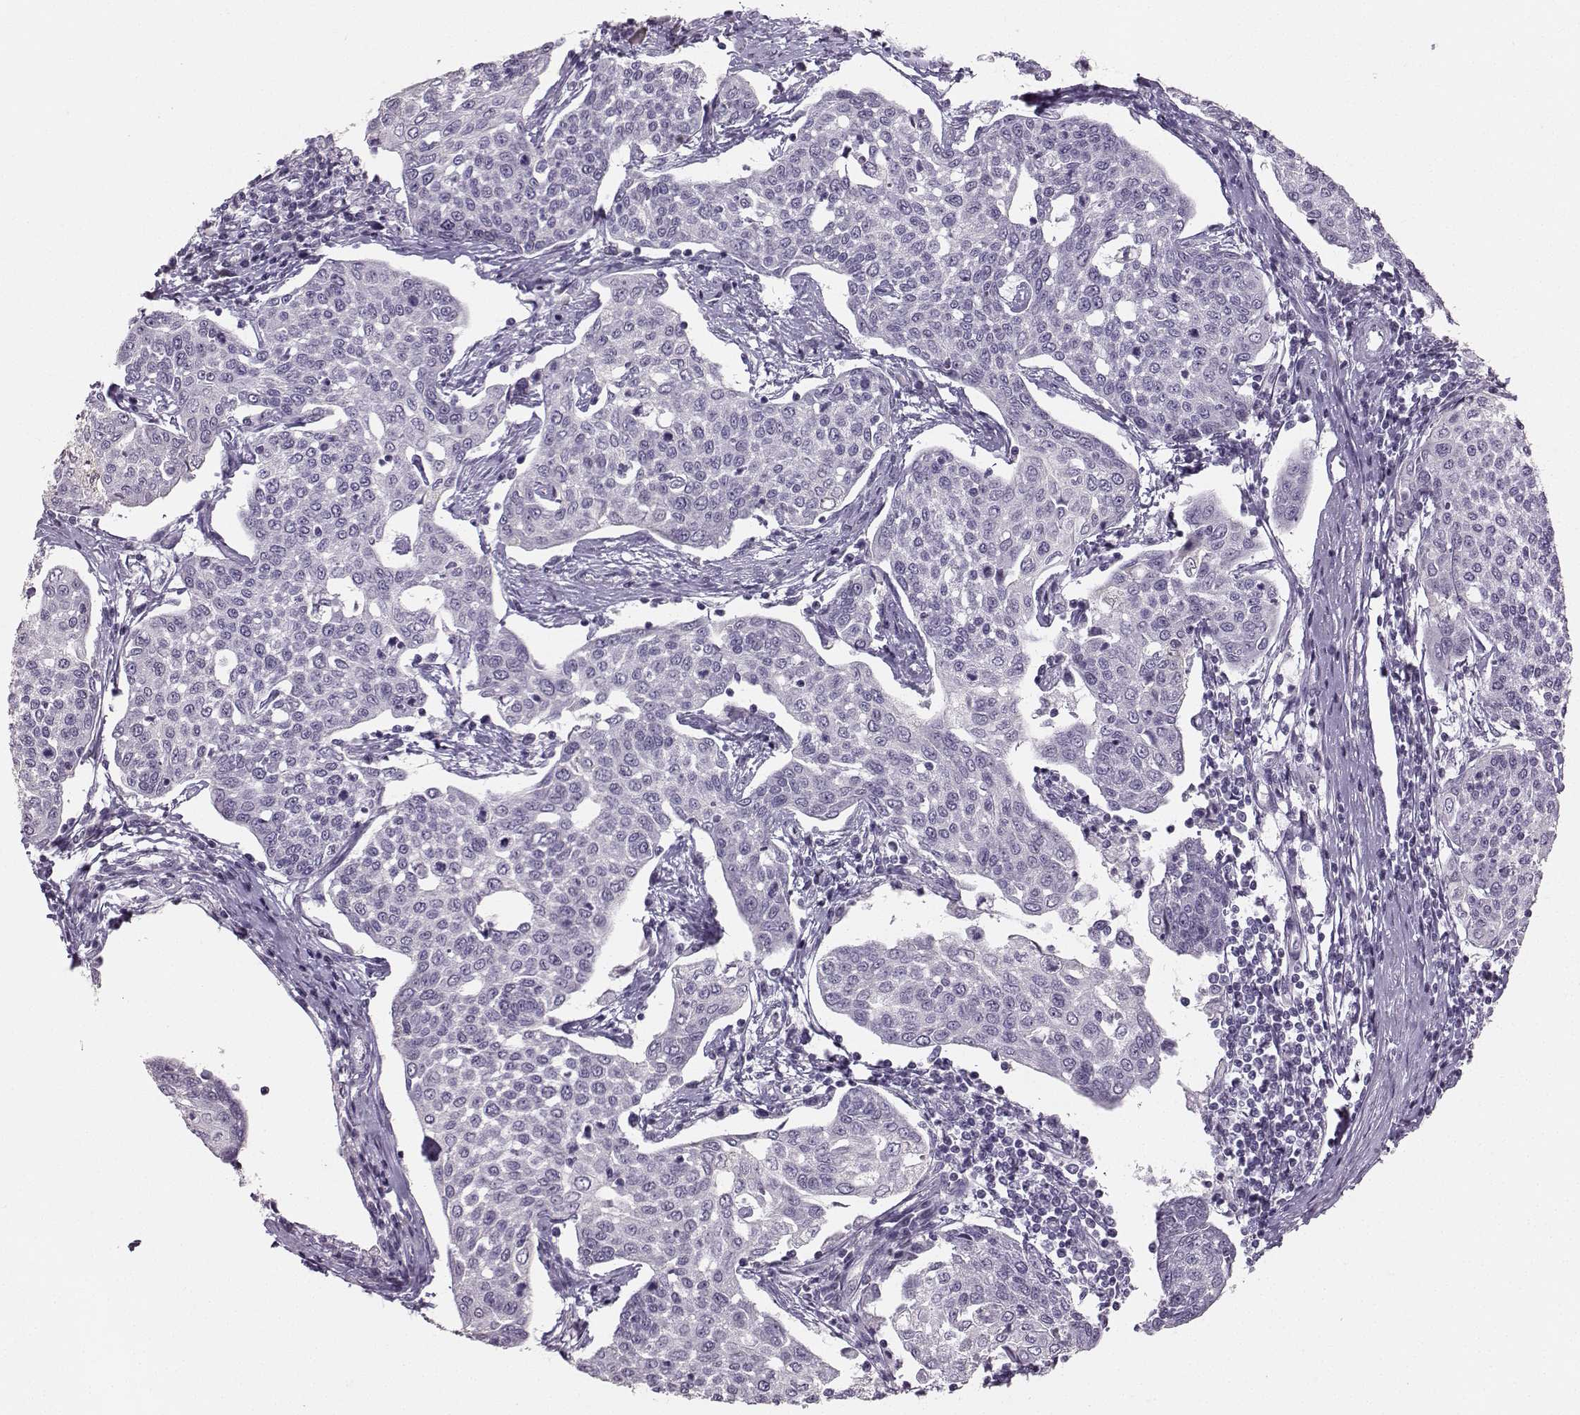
{"staining": {"intensity": "negative", "quantity": "none", "location": "none"}, "tissue": "cervical cancer", "cell_type": "Tumor cells", "image_type": "cancer", "snomed": [{"axis": "morphology", "description": "Squamous cell carcinoma, NOS"}, {"axis": "topography", "description": "Cervix"}], "caption": "Cervical cancer (squamous cell carcinoma) was stained to show a protein in brown. There is no significant staining in tumor cells. (IHC, brightfield microscopy, high magnification).", "gene": "PKP2", "patient": {"sex": "female", "age": 34}}